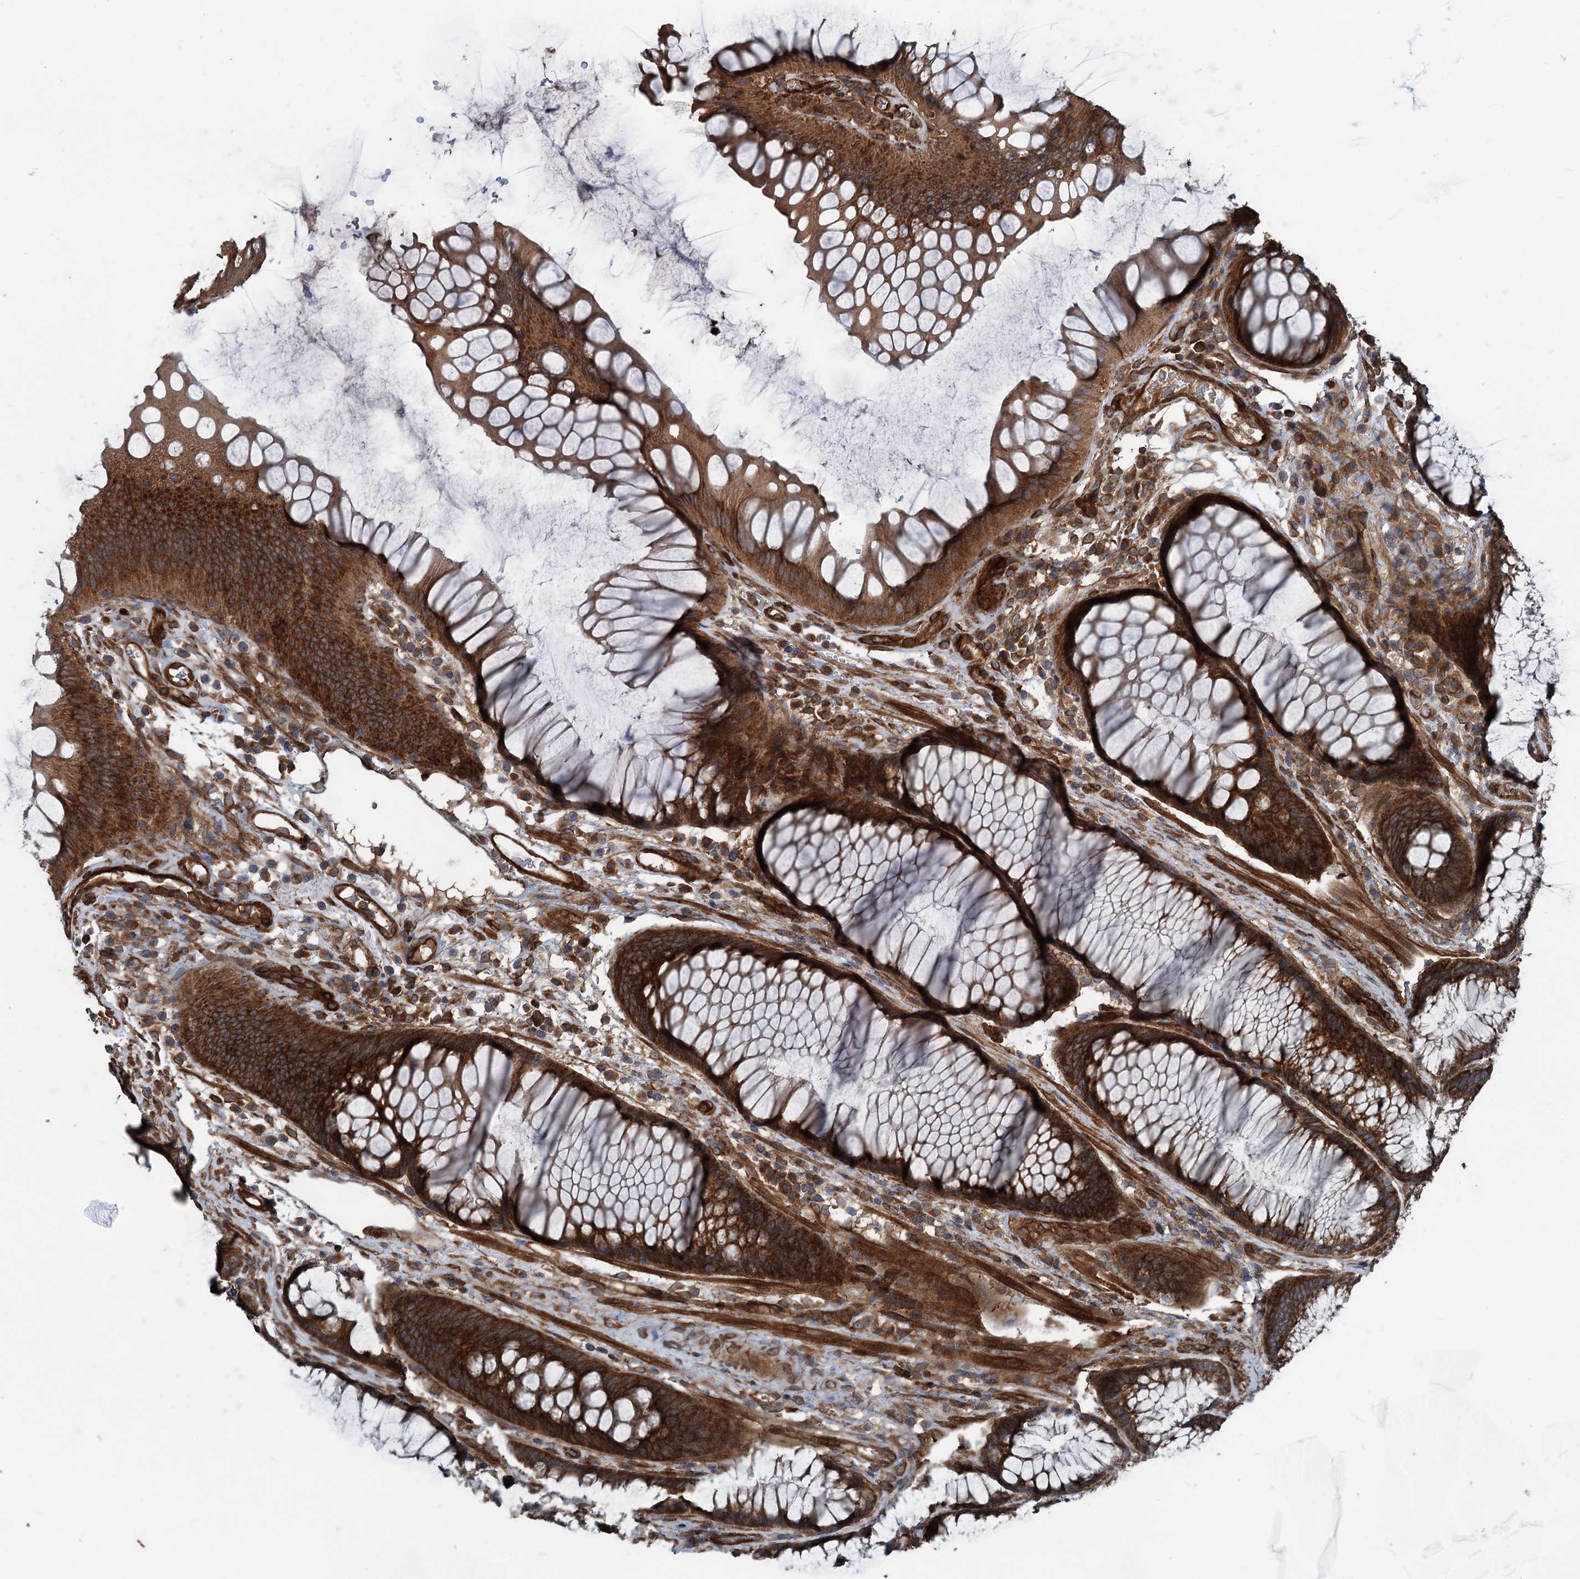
{"staining": {"intensity": "strong", "quantity": ">75%", "location": "cytoplasmic/membranous"}, "tissue": "colon", "cell_type": "Endothelial cells", "image_type": "normal", "snomed": [{"axis": "morphology", "description": "Normal tissue, NOS"}, {"axis": "topography", "description": "Colon"}], "caption": "Protein analysis of benign colon displays strong cytoplasmic/membranous staining in approximately >75% of endothelial cells. (DAB (3,3'-diaminobenzidine) IHC with brightfield microscopy, high magnification).", "gene": "RNF214", "patient": {"sex": "female", "age": 82}}